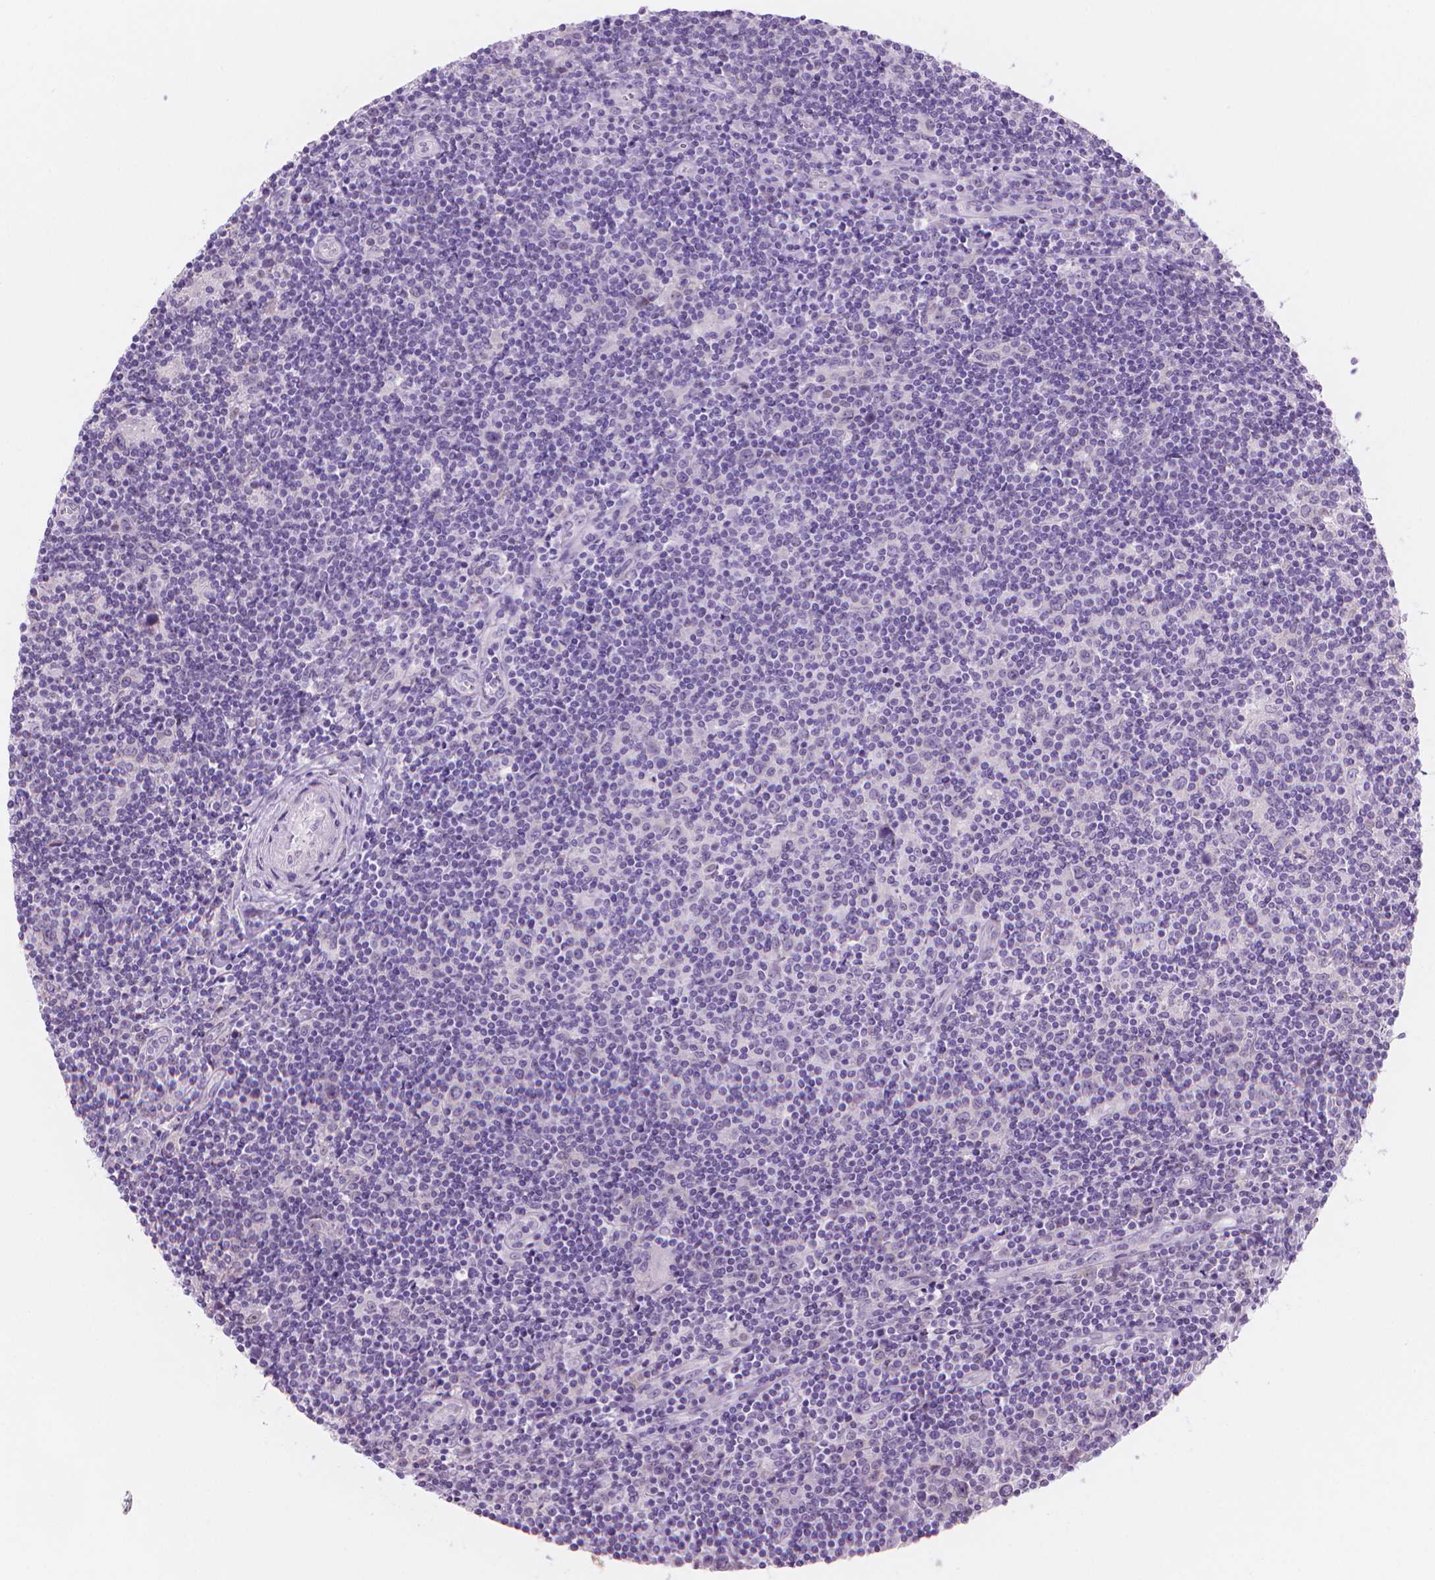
{"staining": {"intensity": "negative", "quantity": "none", "location": "none"}, "tissue": "lymphoma", "cell_type": "Tumor cells", "image_type": "cancer", "snomed": [{"axis": "morphology", "description": "Hodgkin's disease, NOS"}, {"axis": "topography", "description": "Lymph node"}], "caption": "The photomicrograph demonstrates no staining of tumor cells in lymphoma.", "gene": "ENSG00000187186", "patient": {"sex": "male", "age": 40}}